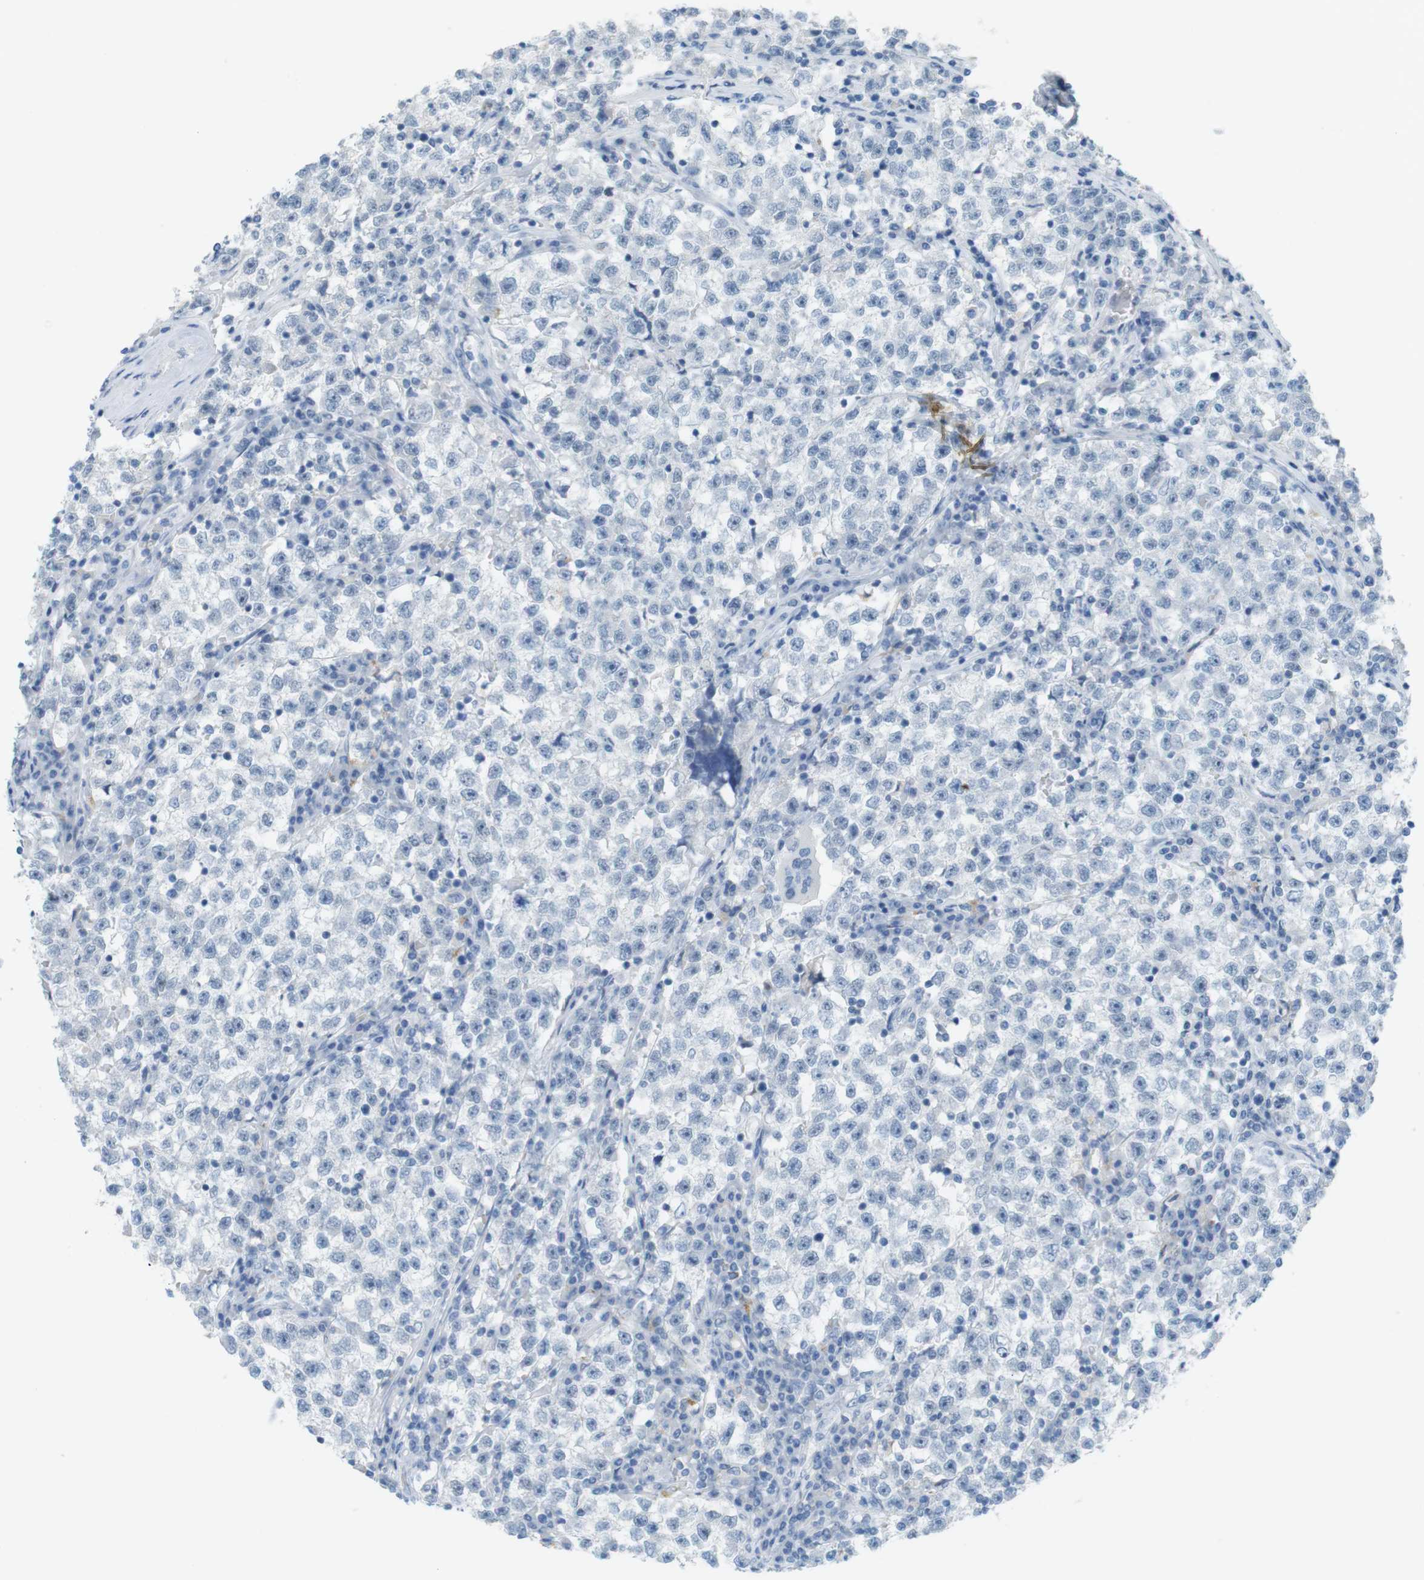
{"staining": {"intensity": "negative", "quantity": "none", "location": "none"}, "tissue": "testis cancer", "cell_type": "Tumor cells", "image_type": "cancer", "snomed": [{"axis": "morphology", "description": "Seminoma, NOS"}, {"axis": "topography", "description": "Testis"}], "caption": "This is a histopathology image of immunohistochemistry staining of seminoma (testis), which shows no expression in tumor cells.", "gene": "YIPF1", "patient": {"sex": "male", "age": 22}}